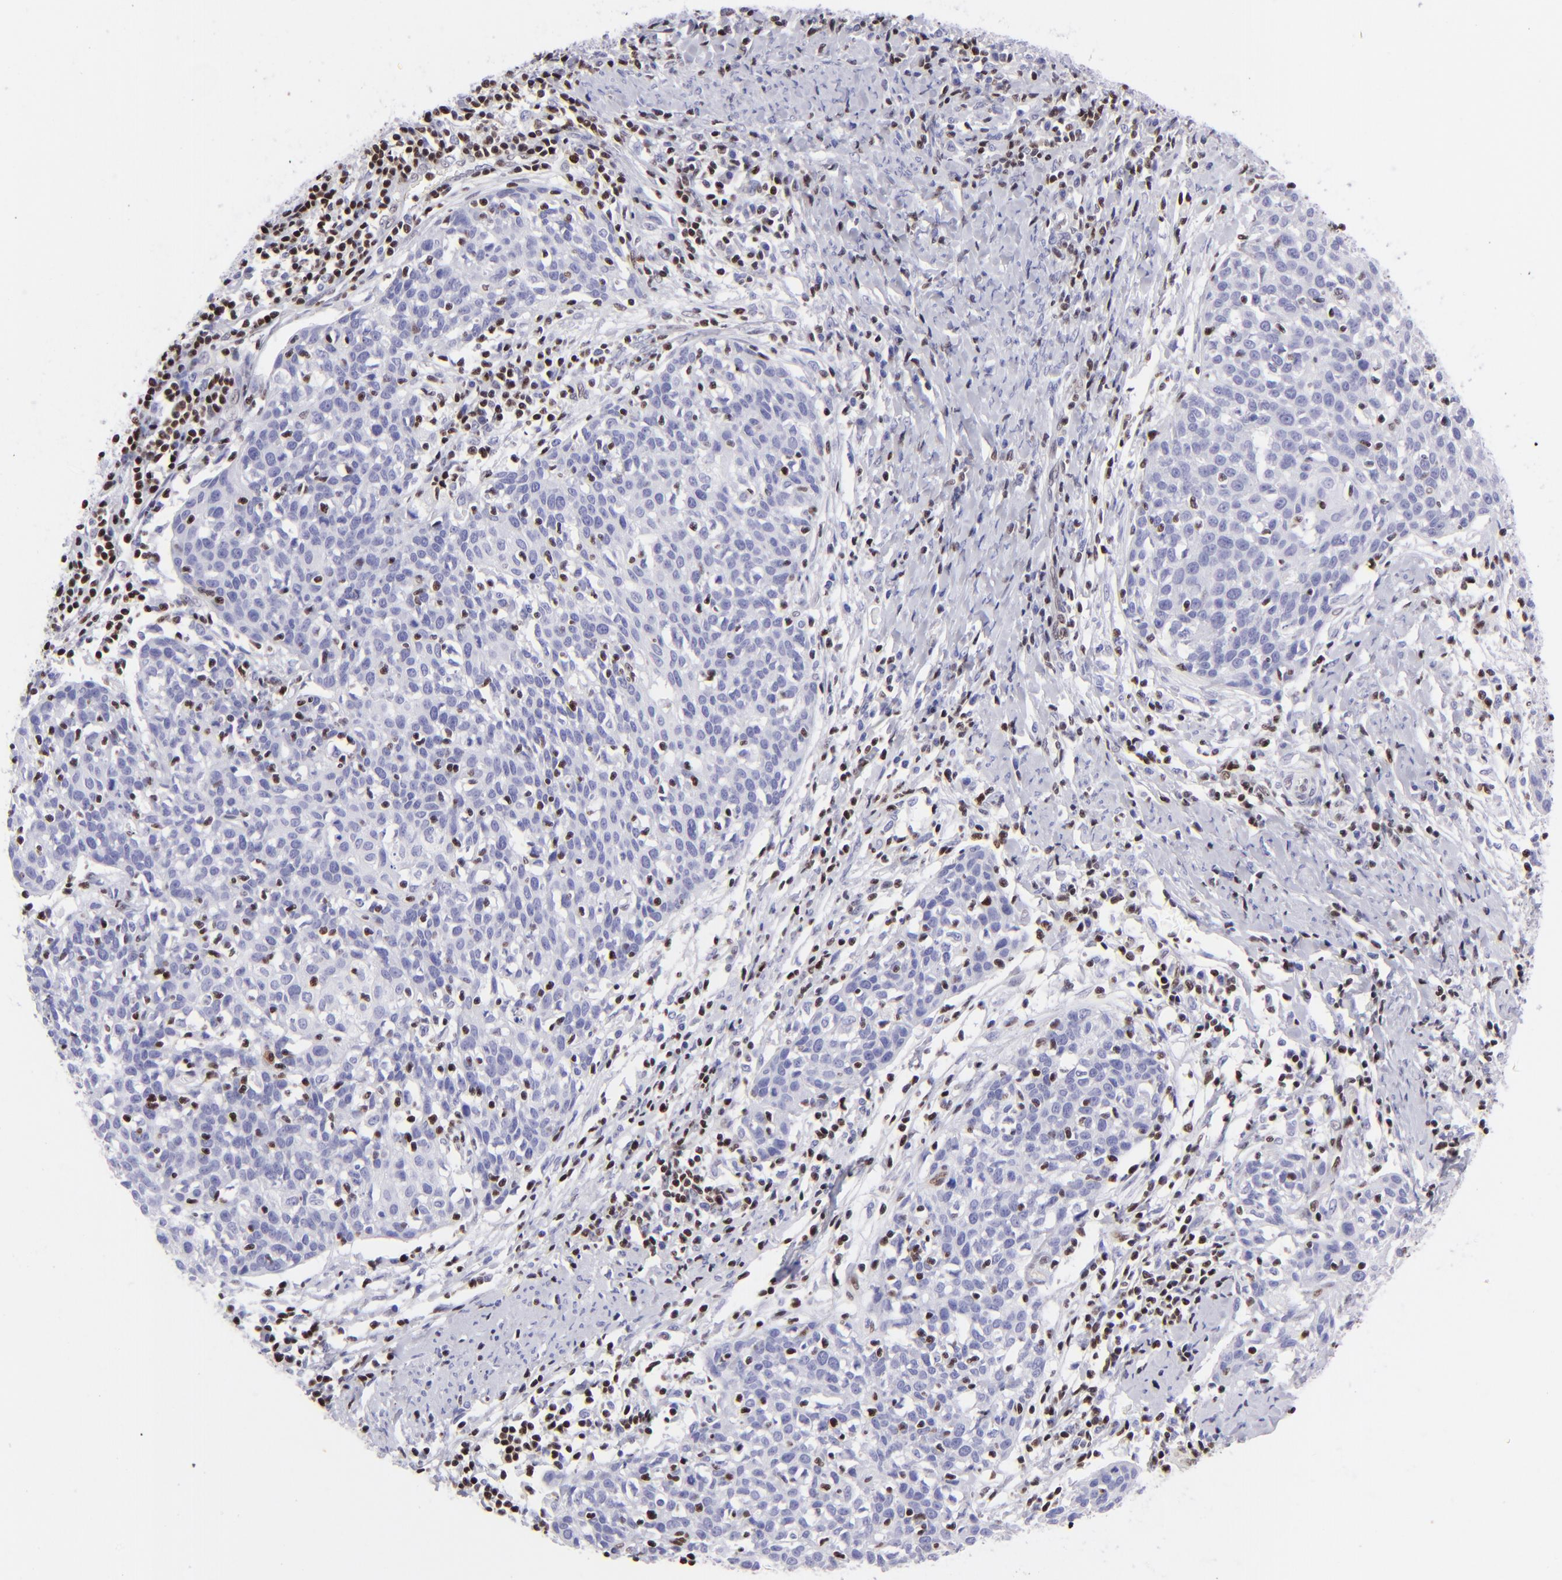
{"staining": {"intensity": "negative", "quantity": "none", "location": "none"}, "tissue": "cervical cancer", "cell_type": "Tumor cells", "image_type": "cancer", "snomed": [{"axis": "morphology", "description": "Squamous cell carcinoma, NOS"}, {"axis": "topography", "description": "Cervix"}], "caption": "Immunohistochemistry of human cervical squamous cell carcinoma displays no positivity in tumor cells. (Brightfield microscopy of DAB (3,3'-diaminobenzidine) immunohistochemistry (IHC) at high magnification).", "gene": "ETS1", "patient": {"sex": "female", "age": 38}}